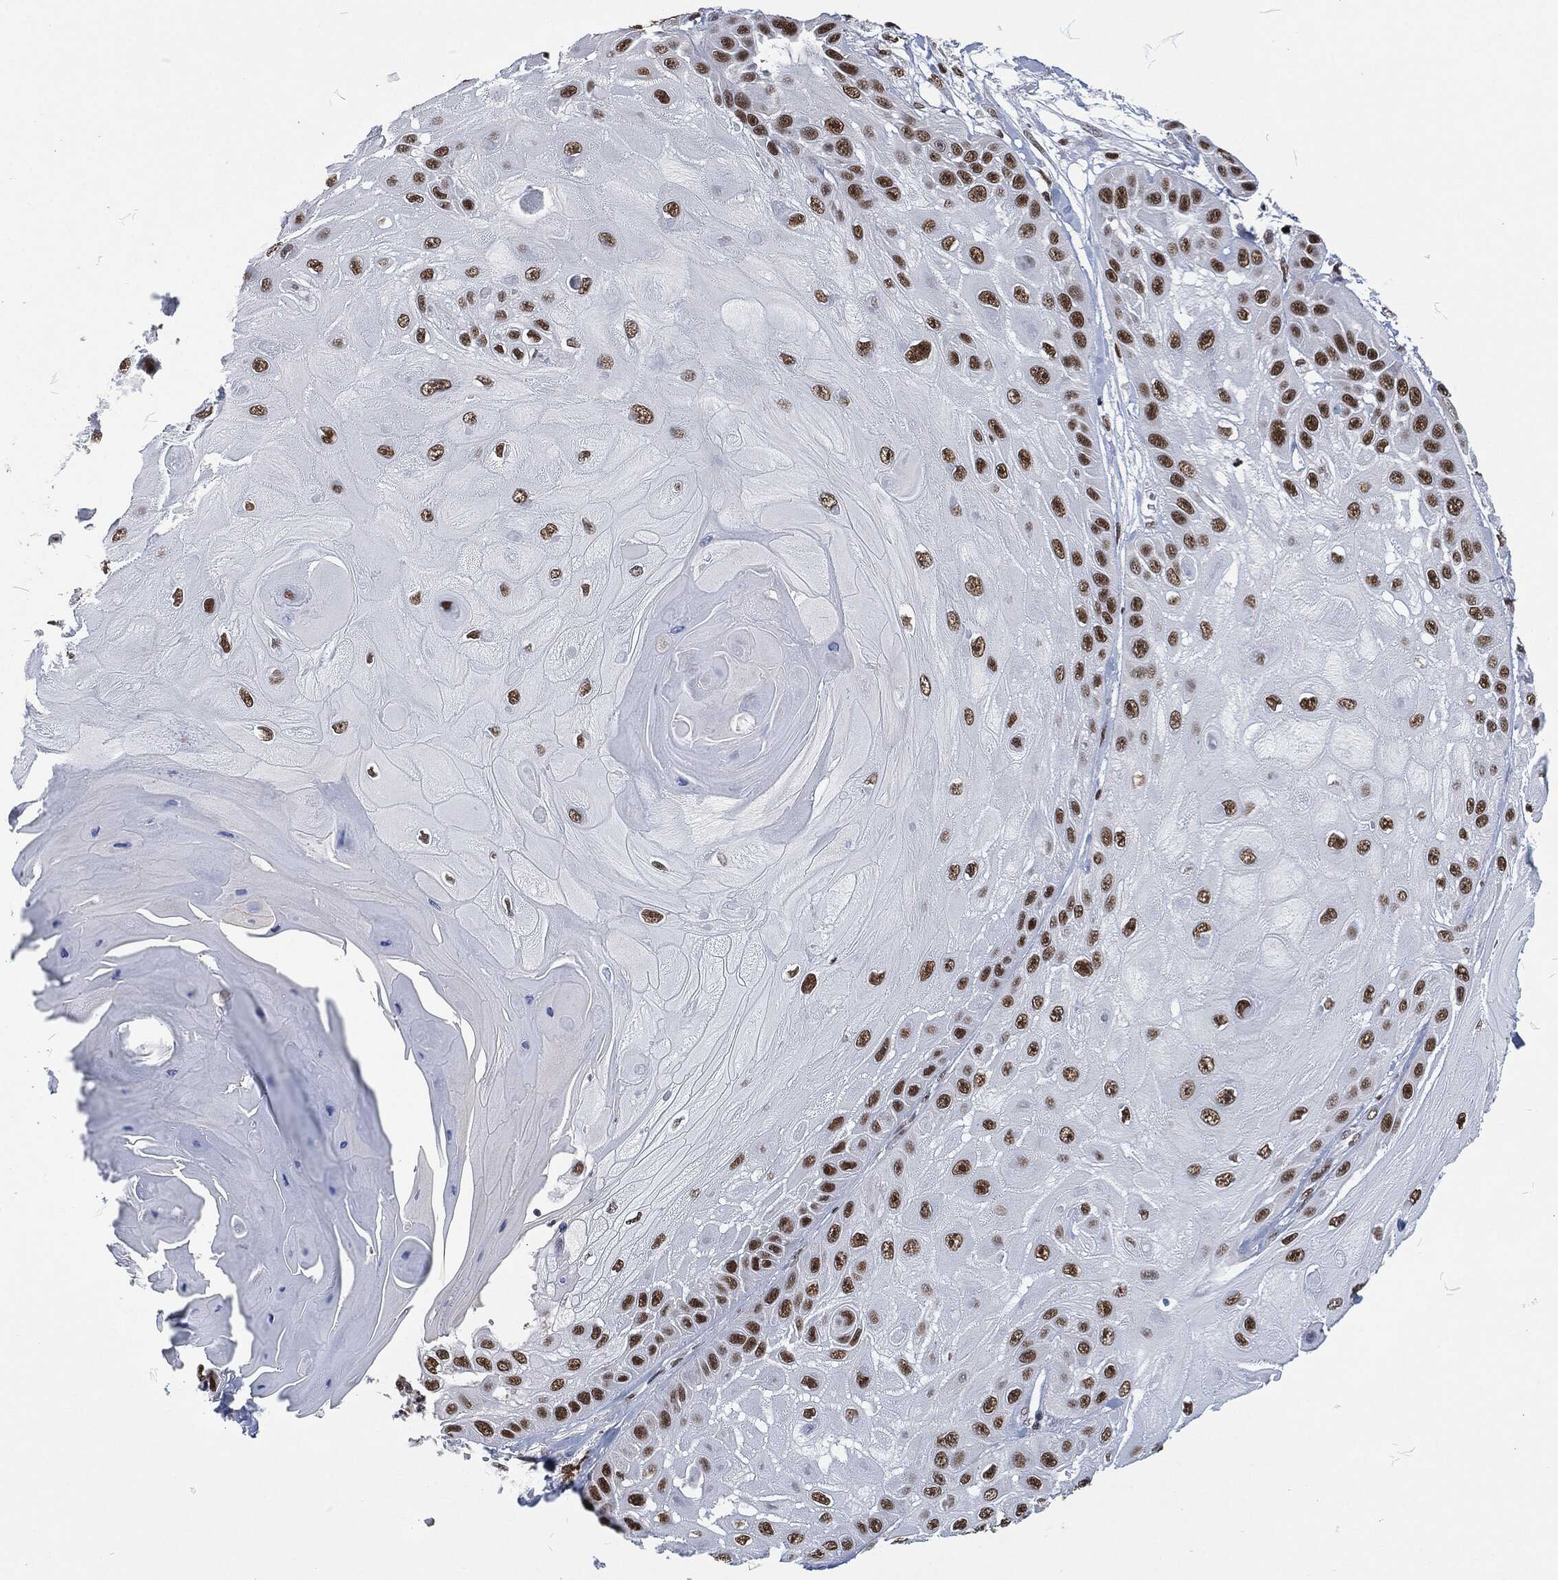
{"staining": {"intensity": "strong", "quantity": ">75%", "location": "nuclear"}, "tissue": "skin cancer", "cell_type": "Tumor cells", "image_type": "cancer", "snomed": [{"axis": "morphology", "description": "Normal tissue, NOS"}, {"axis": "morphology", "description": "Squamous cell carcinoma, NOS"}, {"axis": "topography", "description": "Skin"}], "caption": "A high-resolution photomicrograph shows immunohistochemistry staining of squamous cell carcinoma (skin), which exhibits strong nuclear staining in approximately >75% of tumor cells.", "gene": "DCPS", "patient": {"sex": "male", "age": 79}}